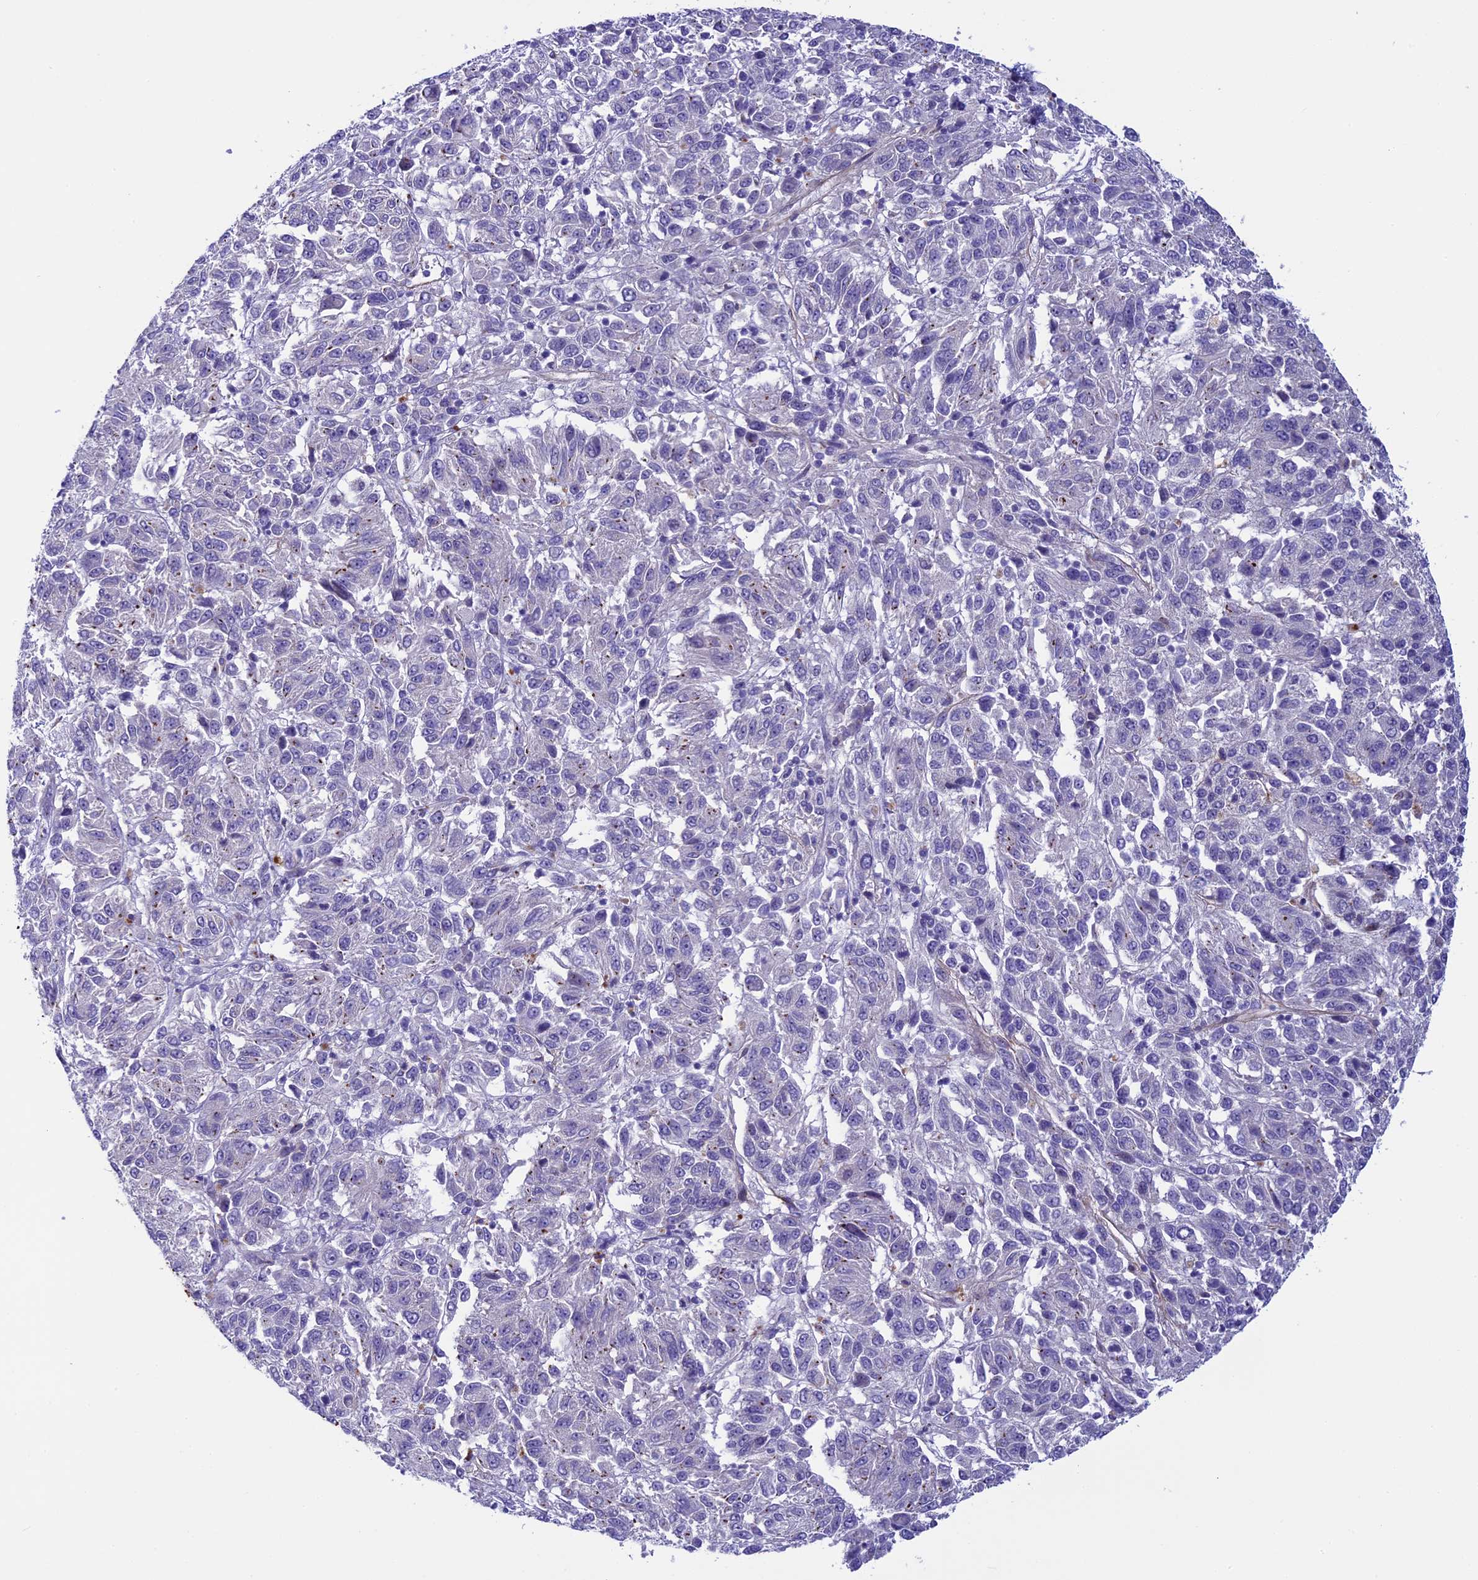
{"staining": {"intensity": "negative", "quantity": "none", "location": "none"}, "tissue": "melanoma", "cell_type": "Tumor cells", "image_type": "cancer", "snomed": [{"axis": "morphology", "description": "Malignant melanoma, Metastatic site"}, {"axis": "topography", "description": "Lung"}], "caption": "Immunohistochemistry (IHC) of malignant melanoma (metastatic site) shows no expression in tumor cells.", "gene": "LOXL1", "patient": {"sex": "male", "age": 64}}